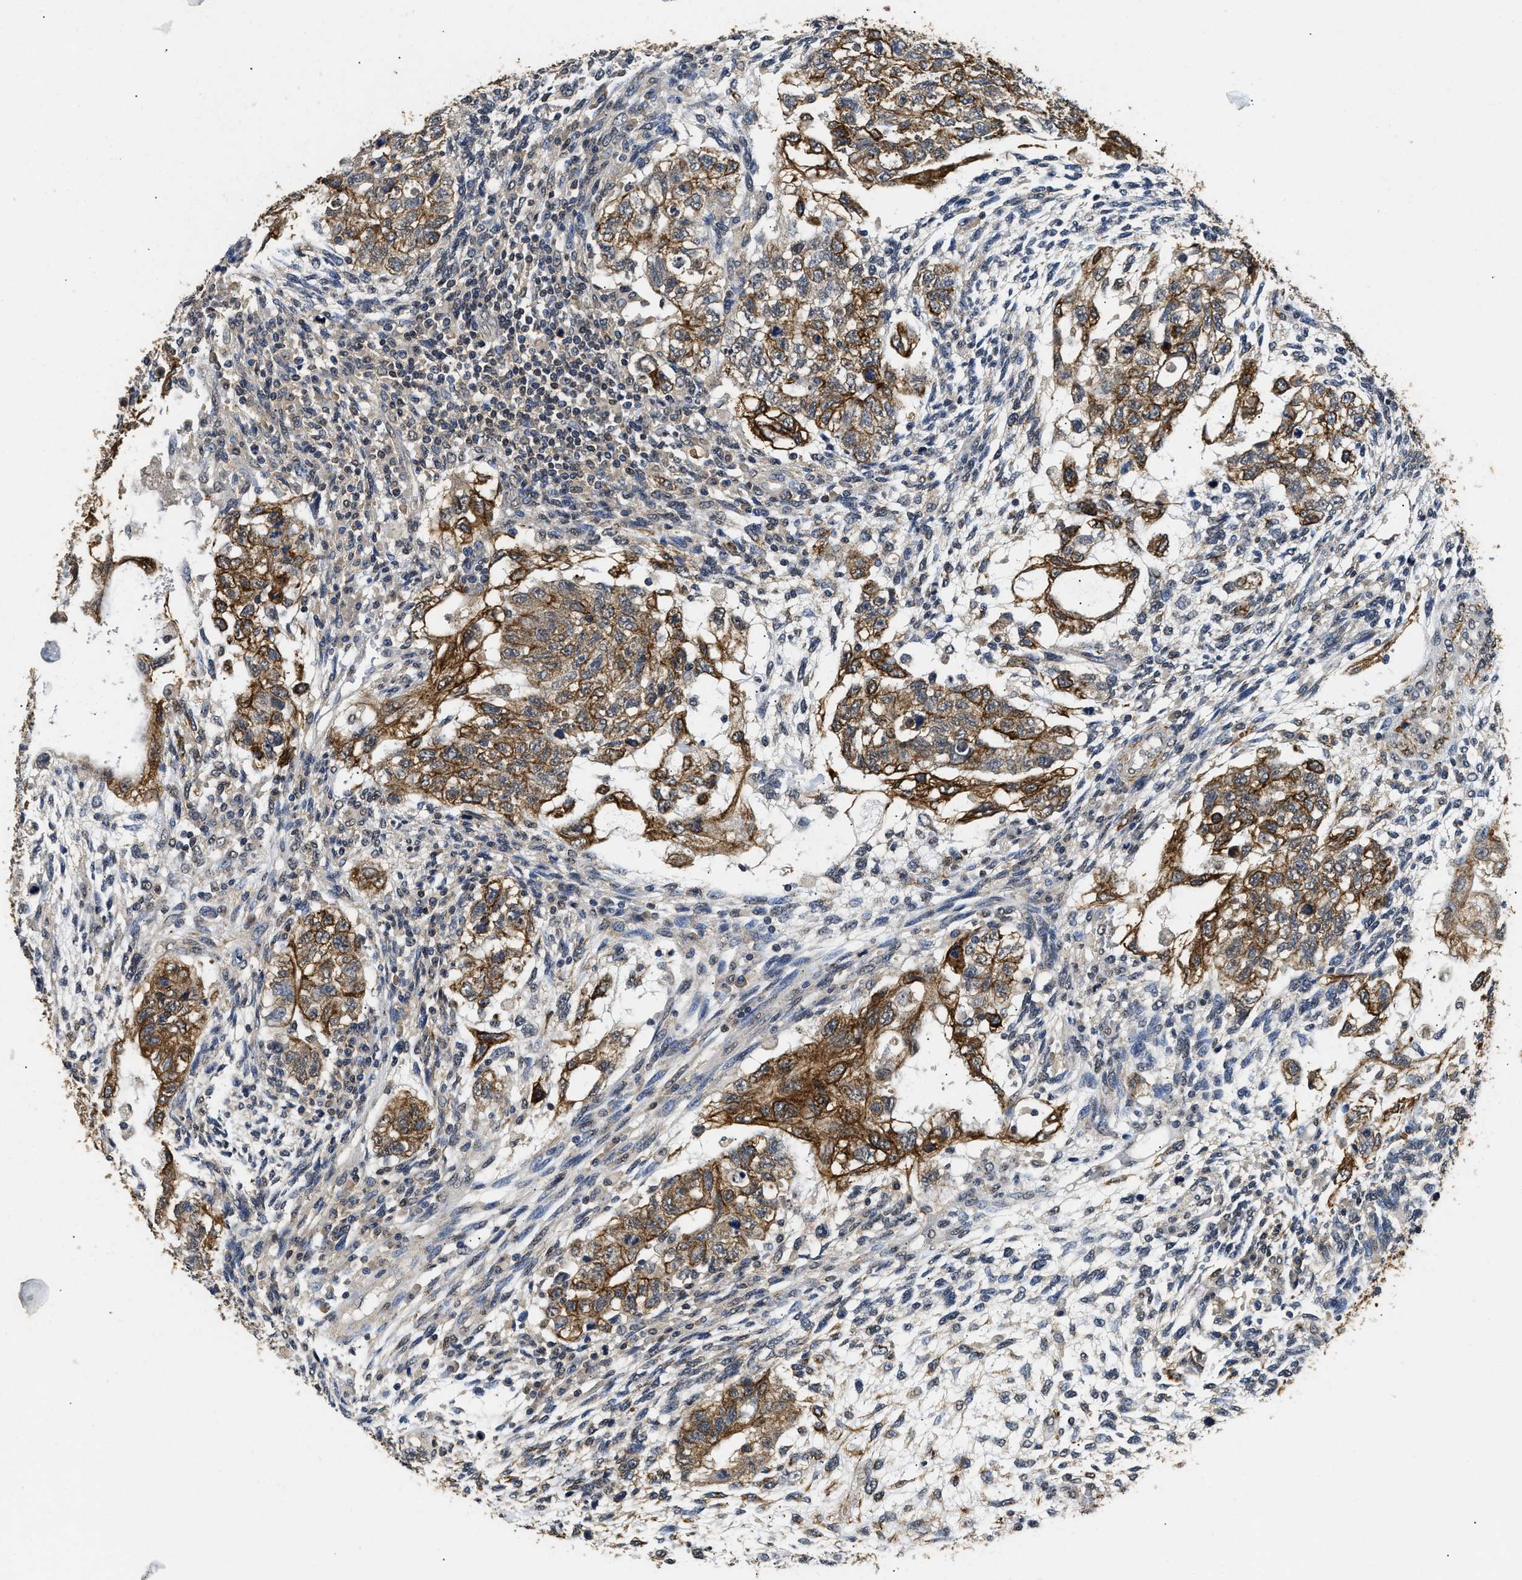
{"staining": {"intensity": "moderate", "quantity": ">75%", "location": "cytoplasmic/membranous"}, "tissue": "testis cancer", "cell_type": "Tumor cells", "image_type": "cancer", "snomed": [{"axis": "morphology", "description": "Normal tissue, NOS"}, {"axis": "morphology", "description": "Carcinoma, Embryonal, NOS"}, {"axis": "topography", "description": "Testis"}], "caption": "Immunohistochemistry photomicrograph of neoplastic tissue: human testis embryonal carcinoma stained using IHC shows medium levels of moderate protein expression localized specifically in the cytoplasmic/membranous of tumor cells, appearing as a cytoplasmic/membranous brown color.", "gene": "CTNNA1", "patient": {"sex": "male", "age": 36}}